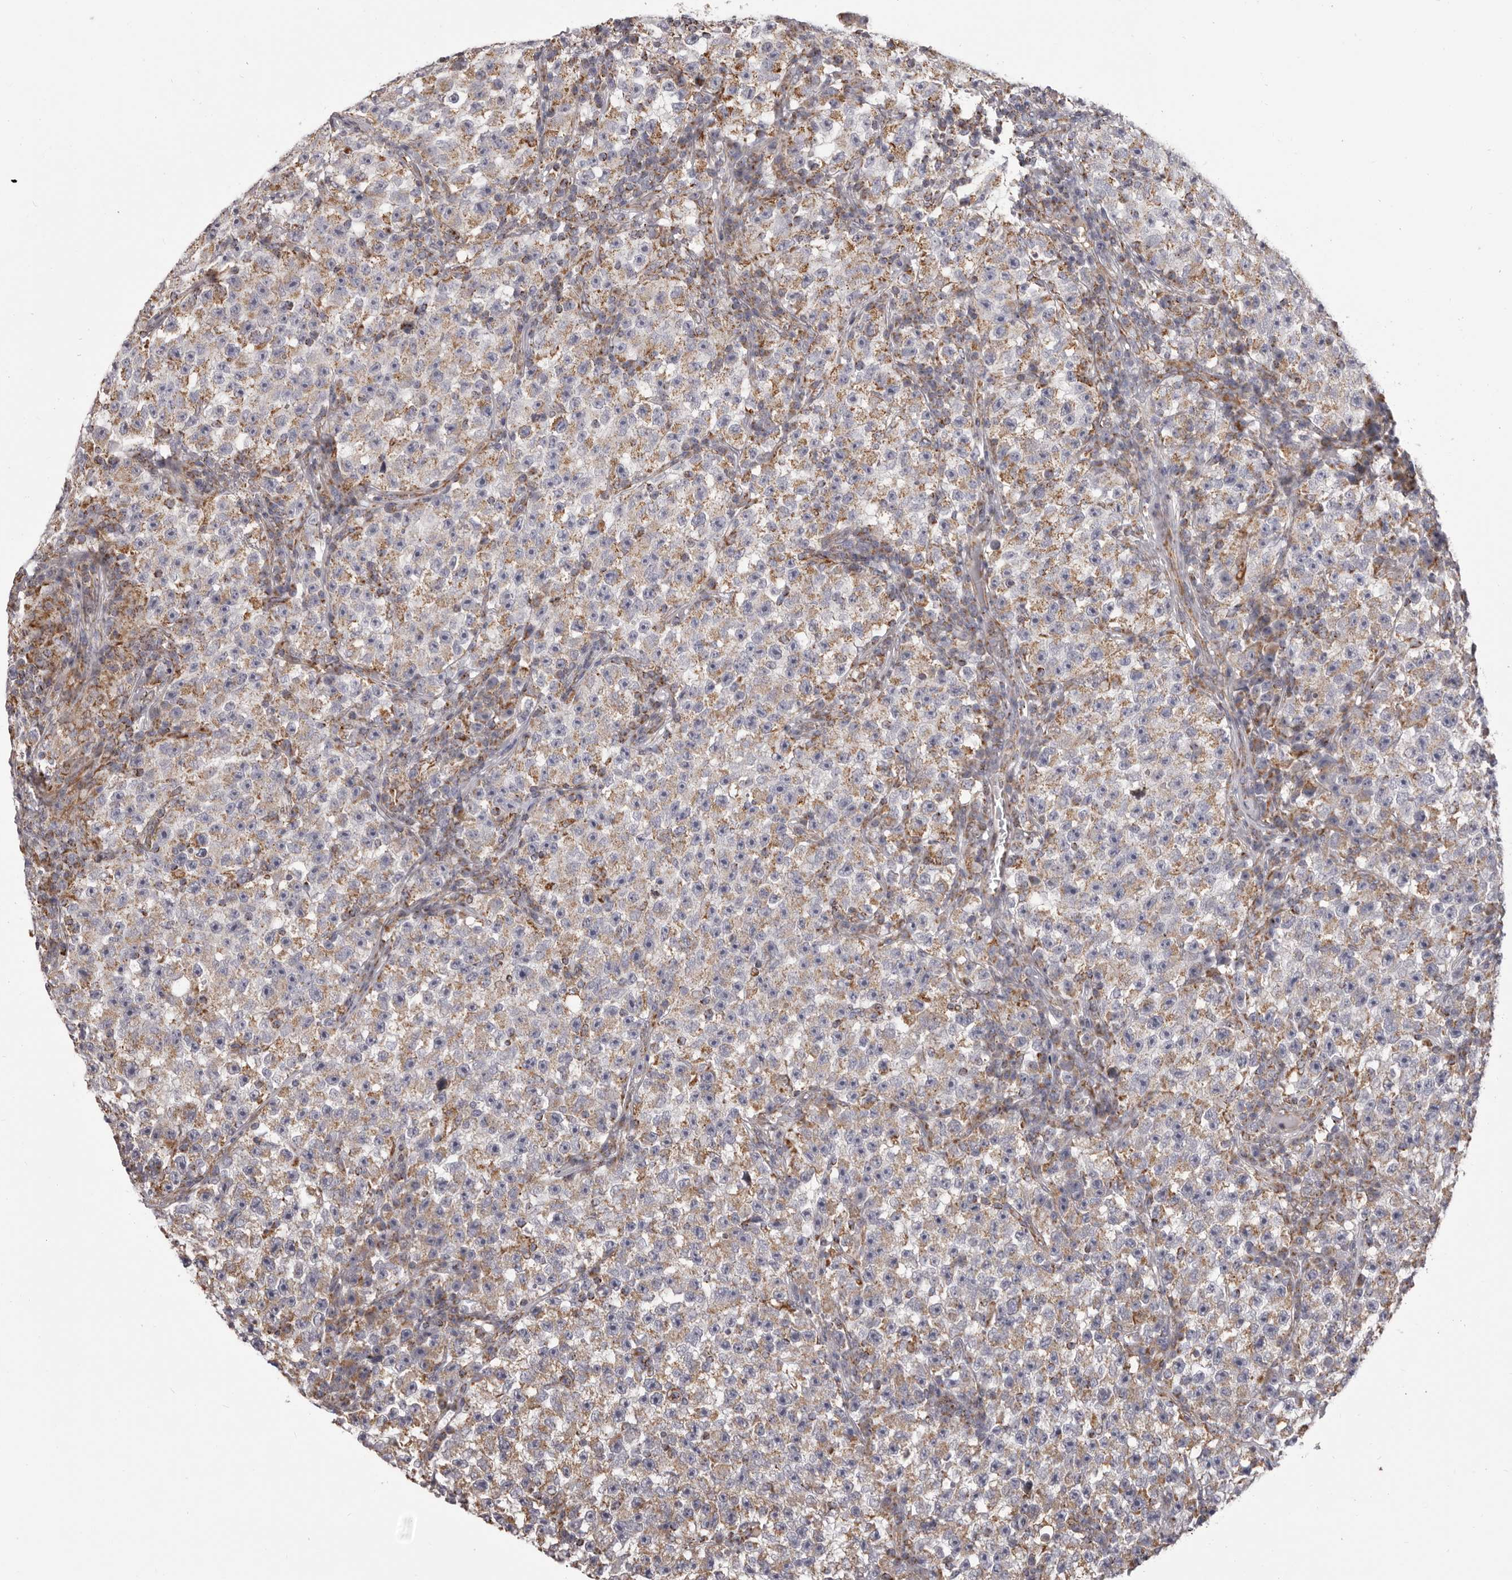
{"staining": {"intensity": "weak", "quantity": "25%-75%", "location": "cytoplasmic/membranous"}, "tissue": "testis cancer", "cell_type": "Tumor cells", "image_type": "cancer", "snomed": [{"axis": "morphology", "description": "Seminoma, NOS"}, {"axis": "topography", "description": "Testis"}], "caption": "DAB (3,3'-diaminobenzidine) immunohistochemical staining of human testis seminoma shows weak cytoplasmic/membranous protein positivity in about 25%-75% of tumor cells.", "gene": "CHRM2", "patient": {"sex": "male", "age": 22}}